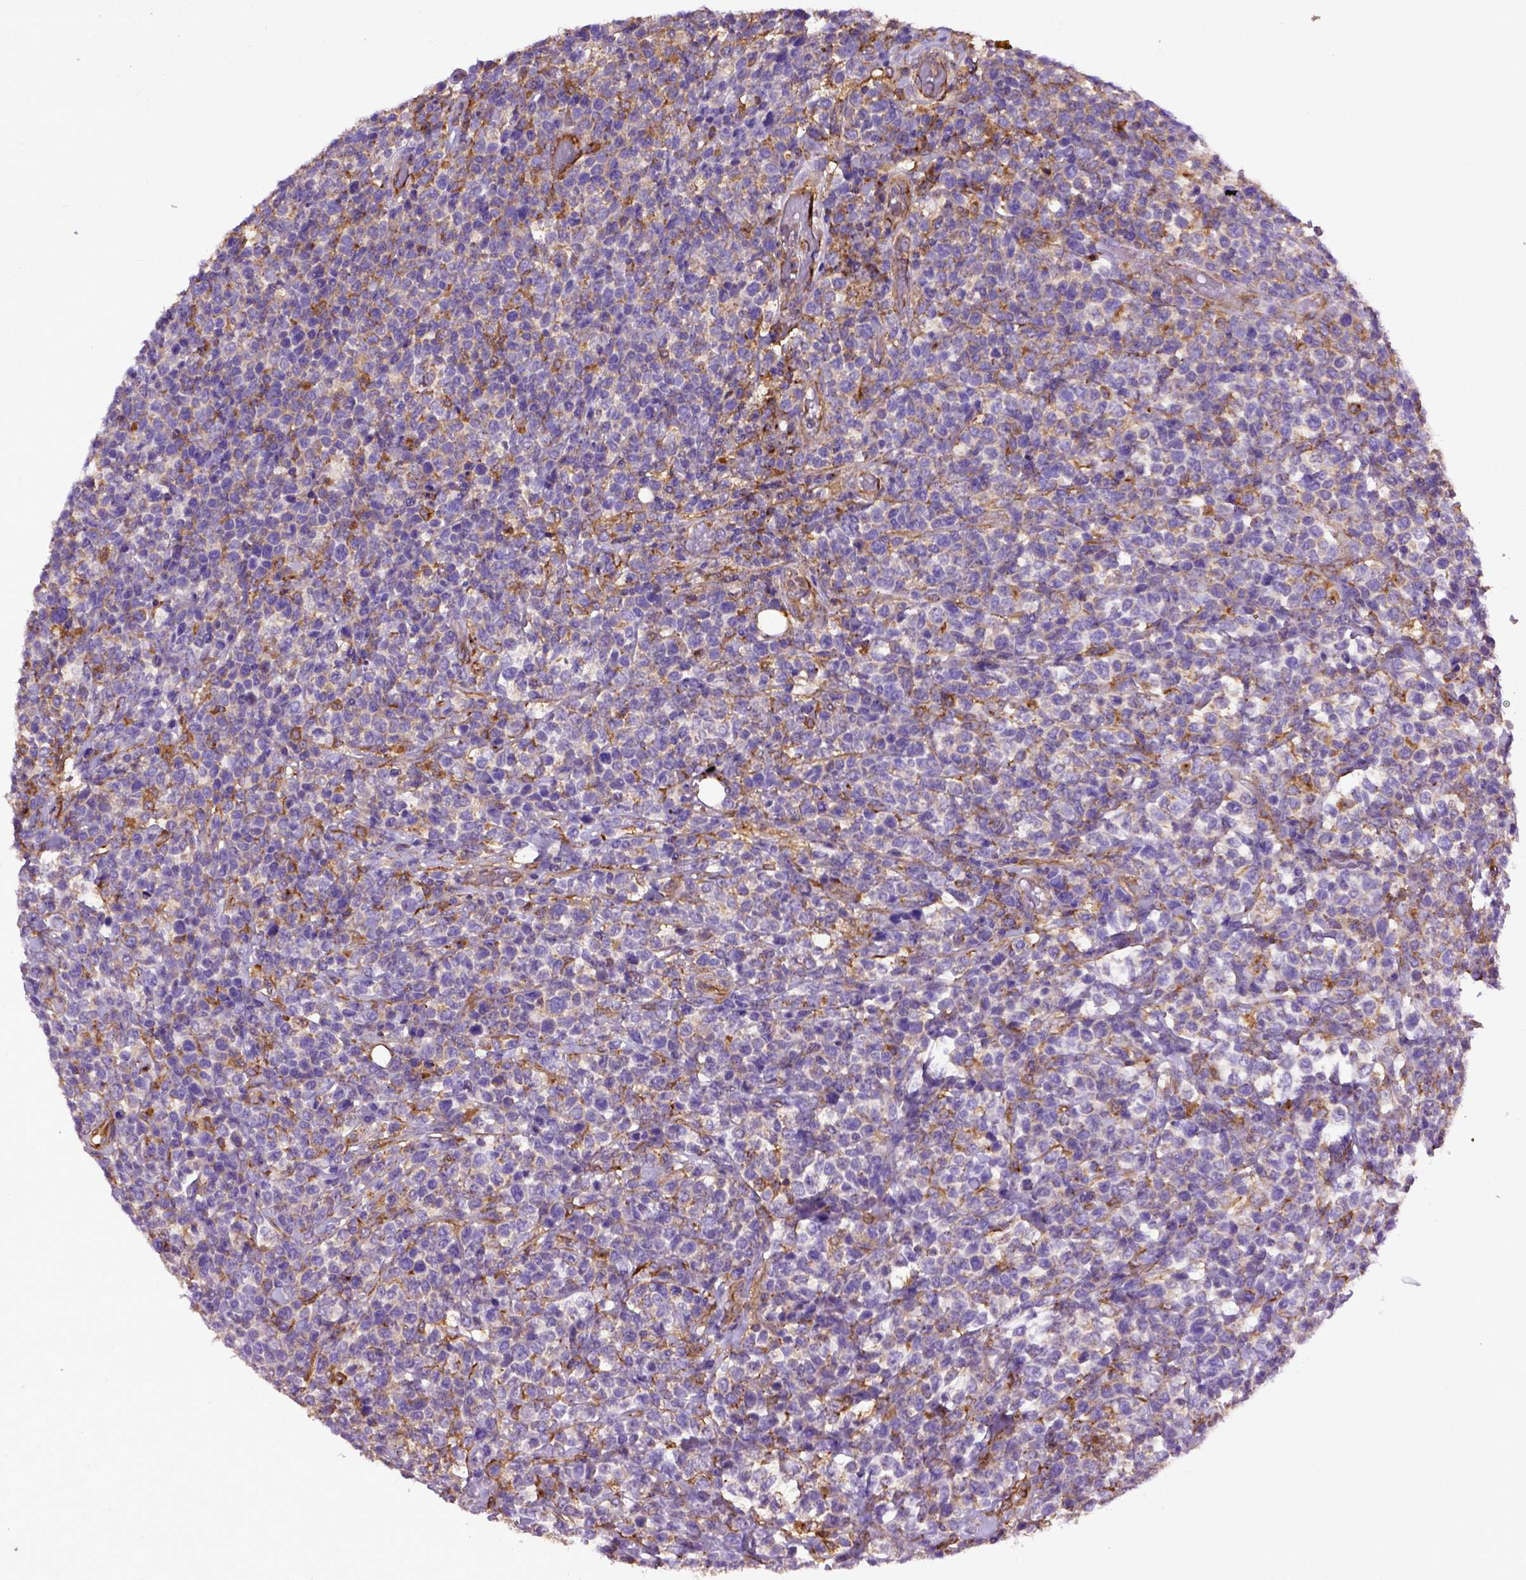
{"staining": {"intensity": "weak", "quantity": "<25%", "location": "cytoplasmic/membranous"}, "tissue": "lymphoma", "cell_type": "Tumor cells", "image_type": "cancer", "snomed": [{"axis": "morphology", "description": "Malignant lymphoma, non-Hodgkin's type, High grade"}, {"axis": "topography", "description": "Soft tissue"}], "caption": "There is no significant staining in tumor cells of malignant lymphoma, non-Hodgkin's type (high-grade). (Stains: DAB (3,3'-diaminobenzidine) immunohistochemistry with hematoxylin counter stain, Microscopy: brightfield microscopy at high magnification).", "gene": "MVP", "patient": {"sex": "female", "age": 56}}